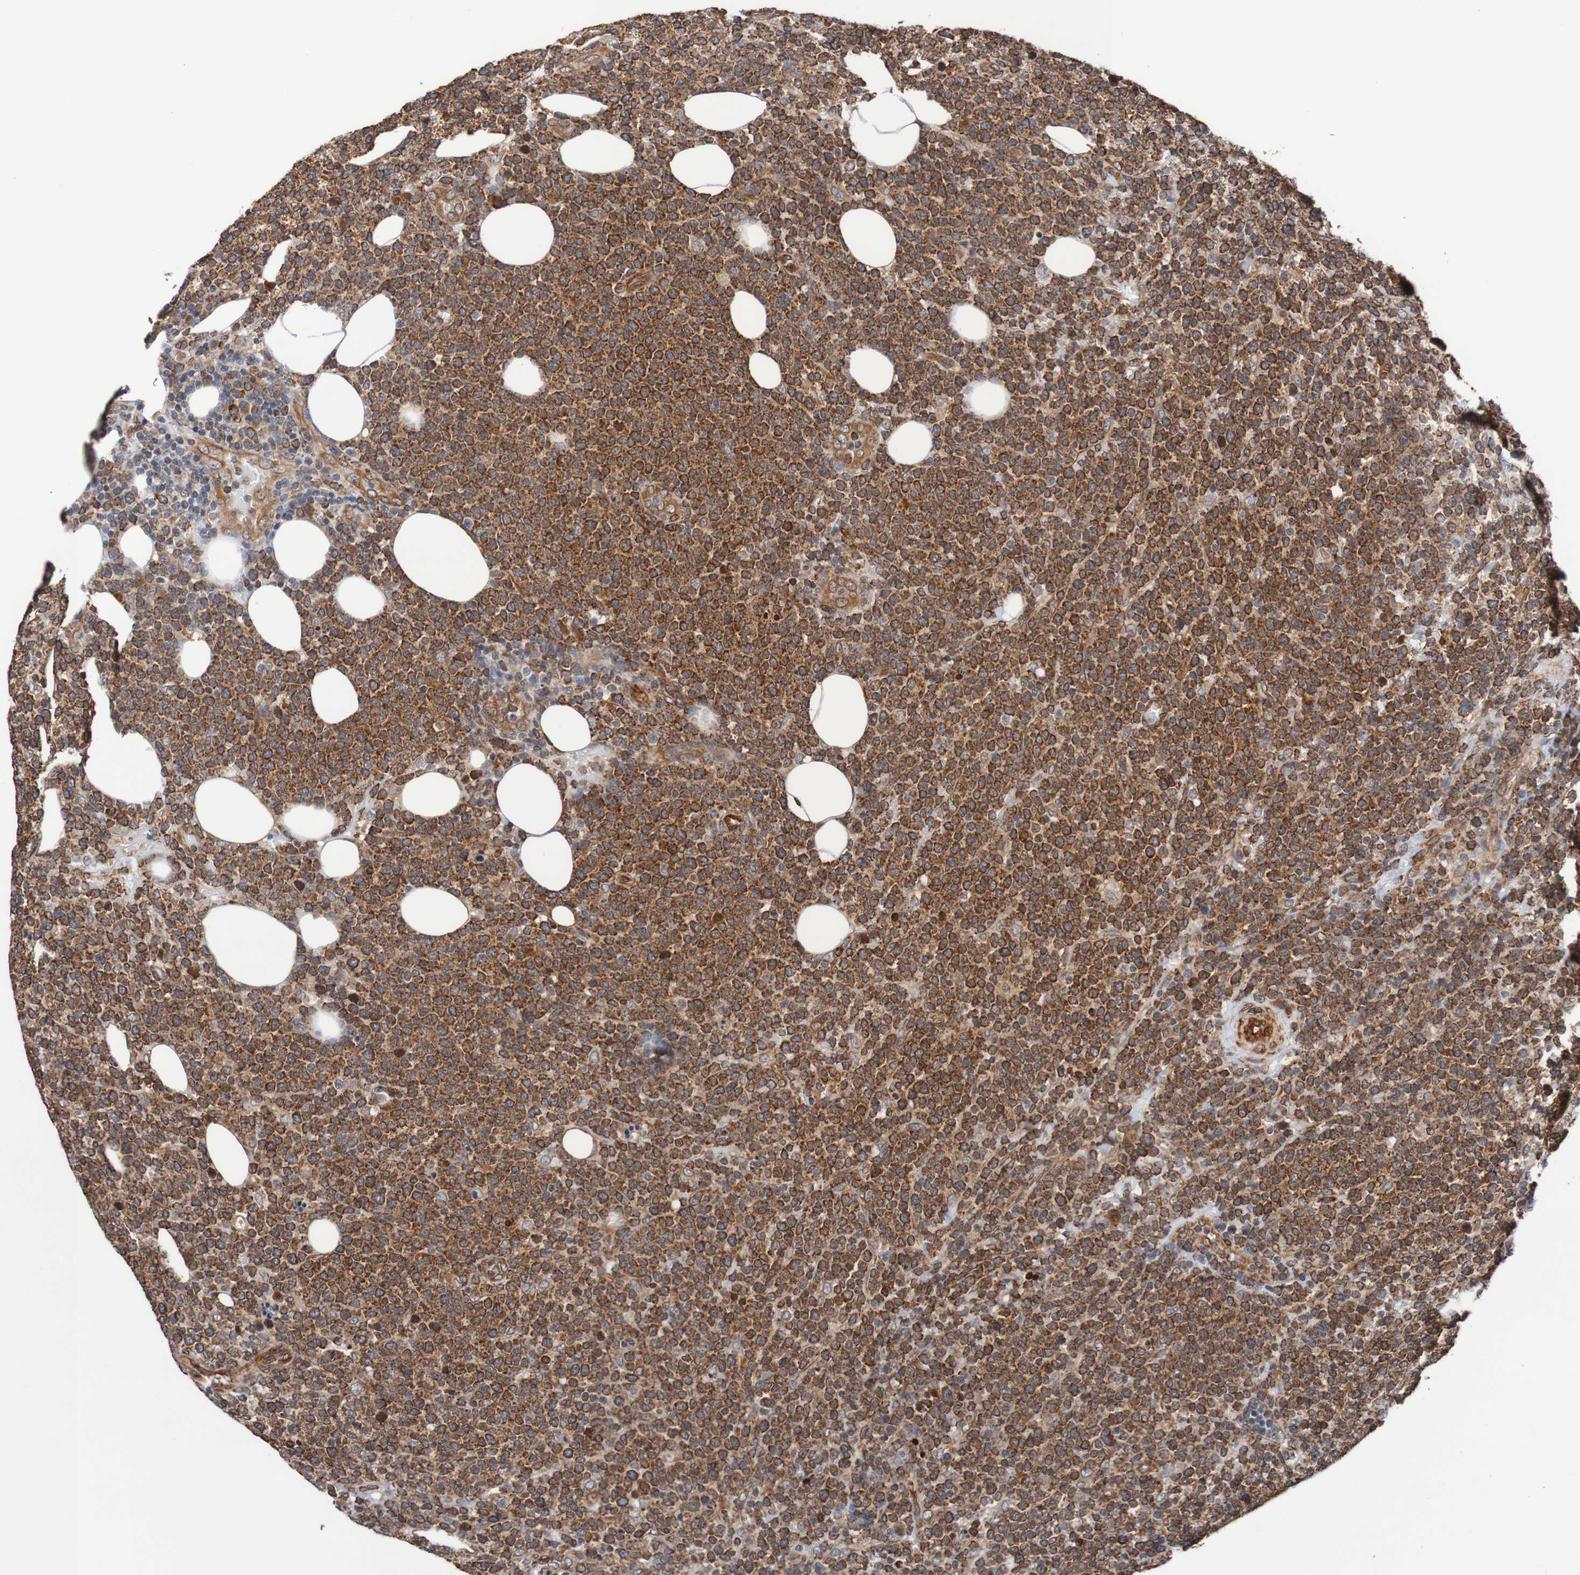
{"staining": {"intensity": "strong", "quantity": ">75%", "location": "cytoplasmic/membranous,nuclear"}, "tissue": "lymphoma", "cell_type": "Tumor cells", "image_type": "cancer", "snomed": [{"axis": "morphology", "description": "Malignant lymphoma, non-Hodgkin's type, High grade"}, {"axis": "topography", "description": "Lymph node"}], "caption": "High-magnification brightfield microscopy of malignant lymphoma, non-Hodgkin's type (high-grade) stained with DAB (3,3'-diaminobenzidine) (brown) and counterstained with hematoxylin (blue). tumor cells exhibit strong cytoplasmic/membranous and nuclear expression is appreciated in approximately>75% of cells. (Stains: DAB in brown, nuclei in blue, Microscopy: brightfield microscopy at high magnification).", "gene": "TMEM109", "patient": {"sex": "male", "age": 61}}